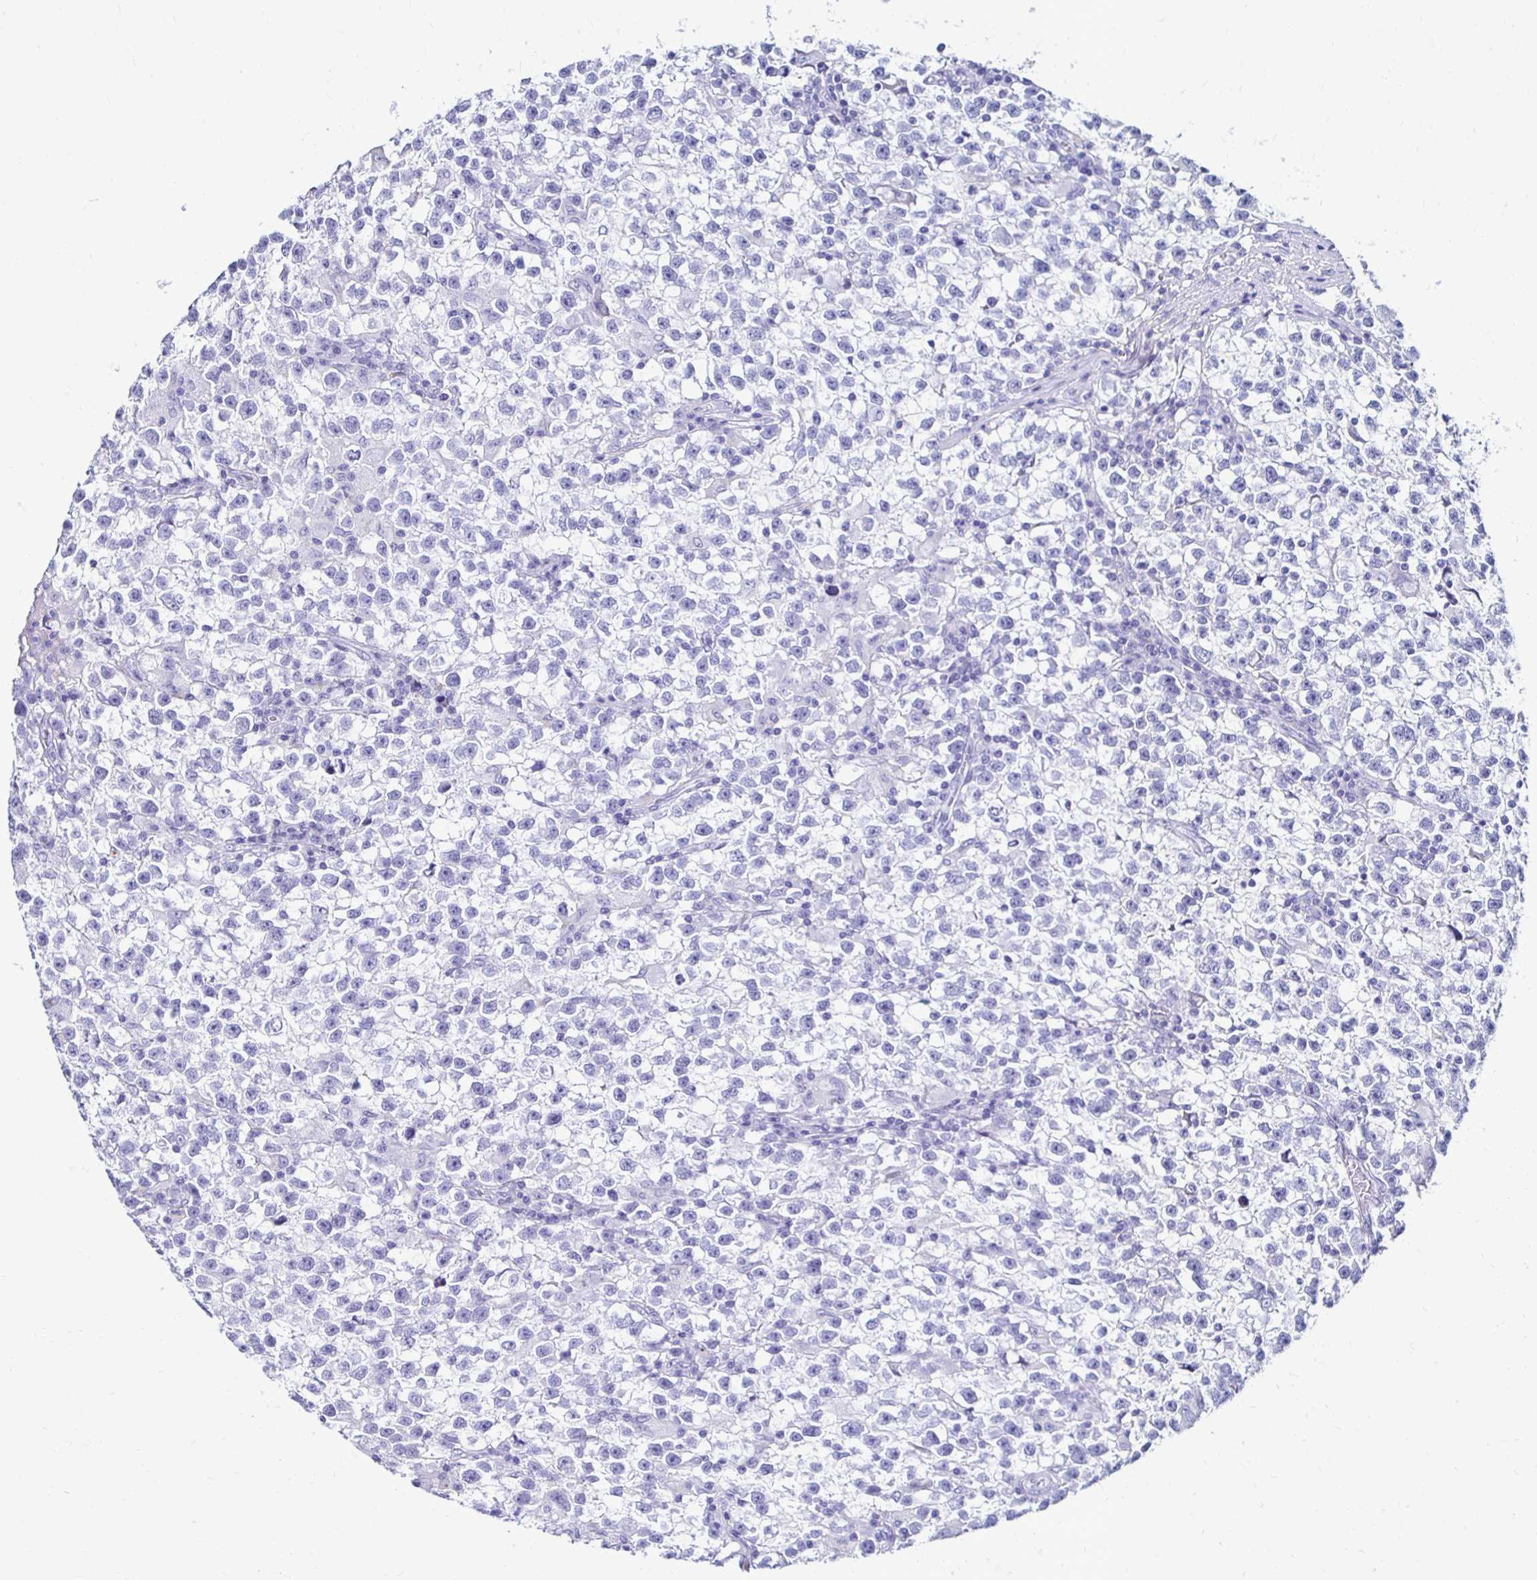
{"staining": {"intensity": "negative", "quantity": "none", "location": "none"}, "tissue": "testis cancer", "cell_type": "Tumor cells", "image_type": "cancer", "snomed": [{"axis": "morphology", "description": "Seminoma, NOS"}, {"axis": "topography", "description": "Testis"}], "caption": "This is a histopathology image of immunohistochemistry staining of testis seminoma, which shows no staining in tumor cells.", "gene": "CST5", "patient": {"sex": "male", "age": 31}}